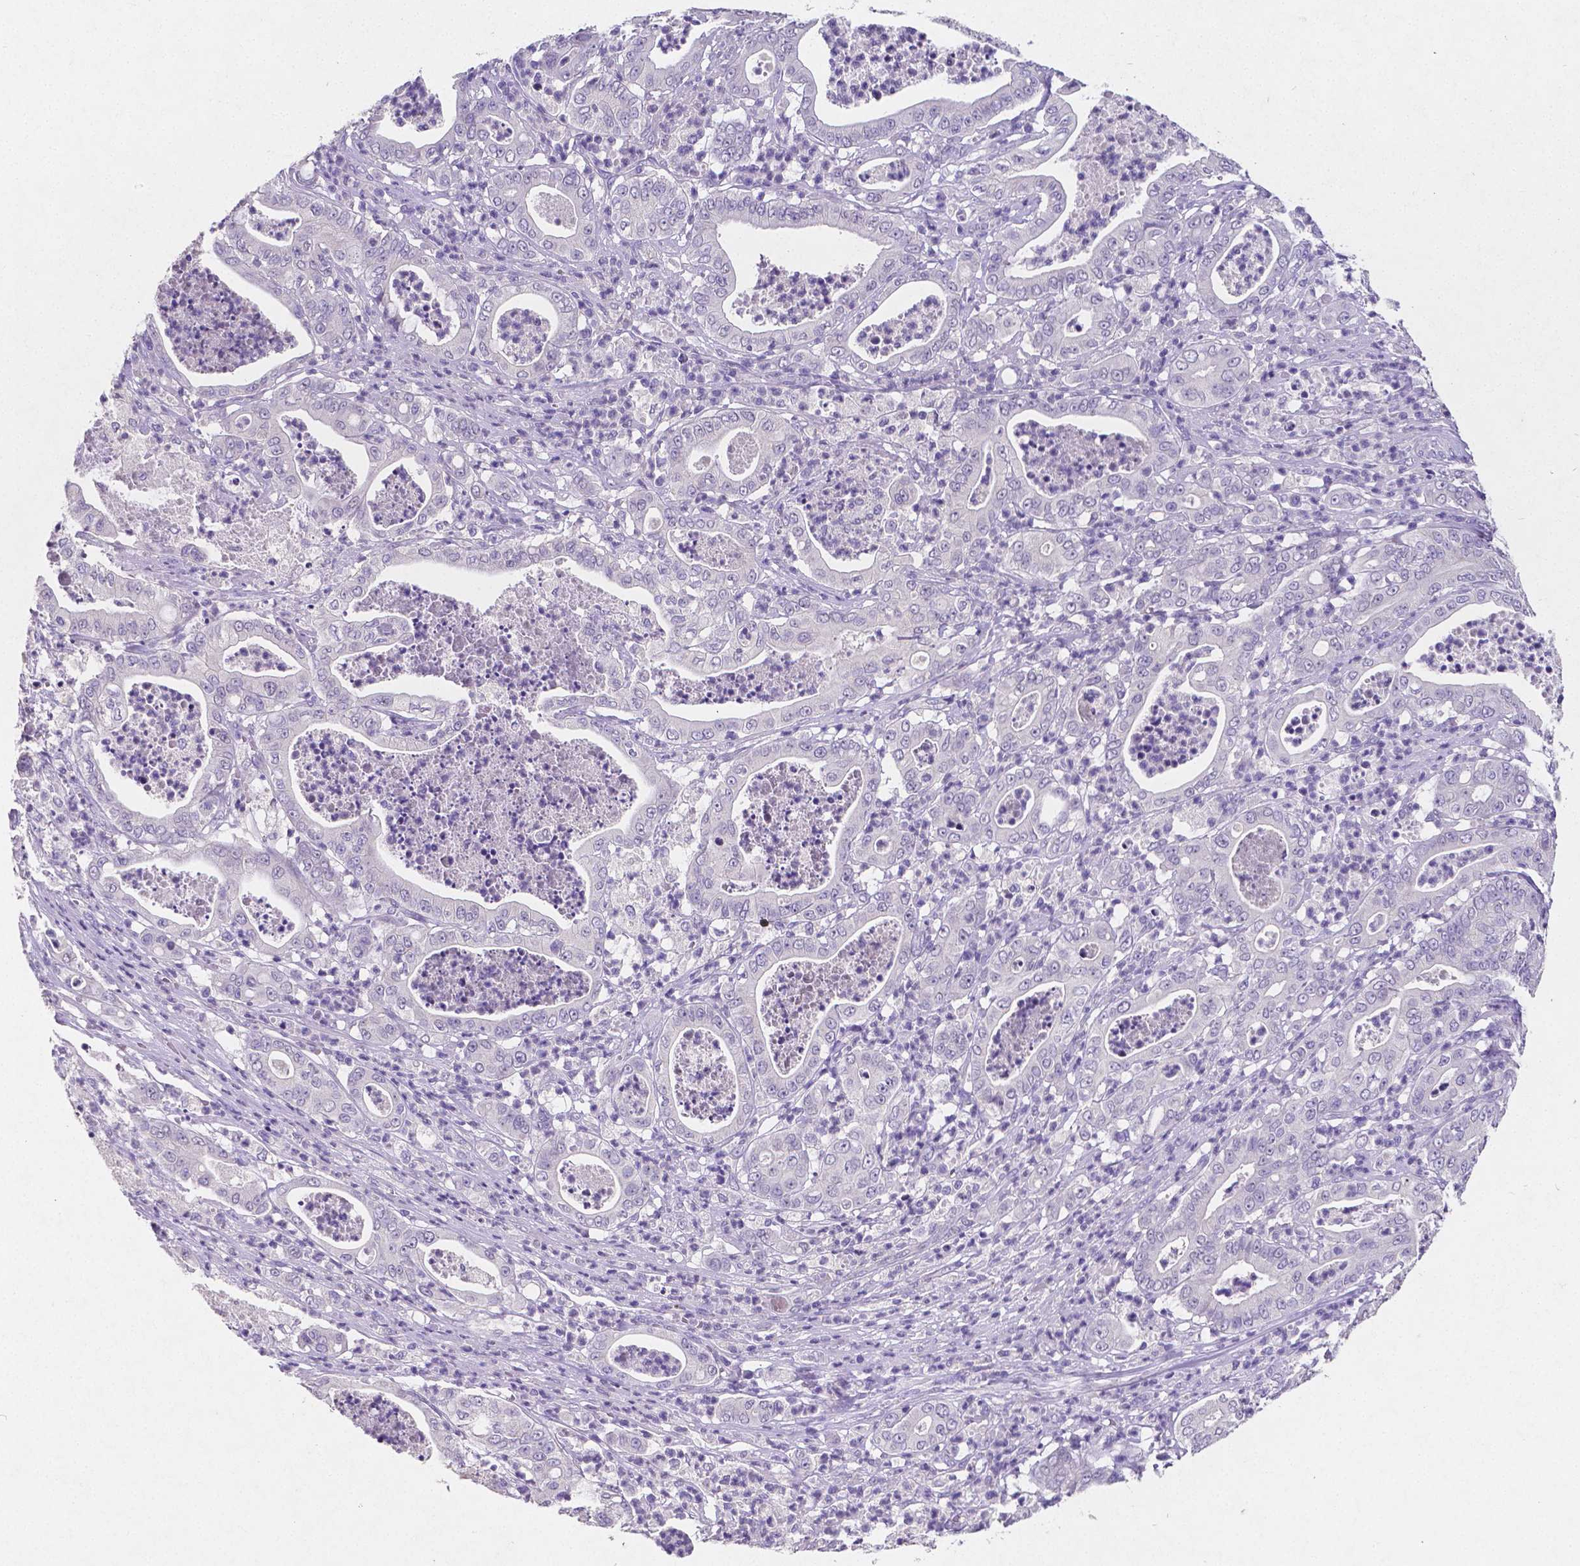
{"staining": {"intensity": "negative", "quantity": "none", "location": "none"}, "tissue": "pancreatic cancer", "cell_type": "Tumor cells", "image_type": "cancer", "snomed": [{"axis": "morphology", "description": "Adenocarcinoma, NOS"}, {"axis": "topography", "description": "Pancreas"}], "caption": "The micrograph exhibits no significant expression in tumor cells of pancreatic adenocarcinoma.", "gene": "SATB2", "patient": {"sex": "male", "age": 71}}